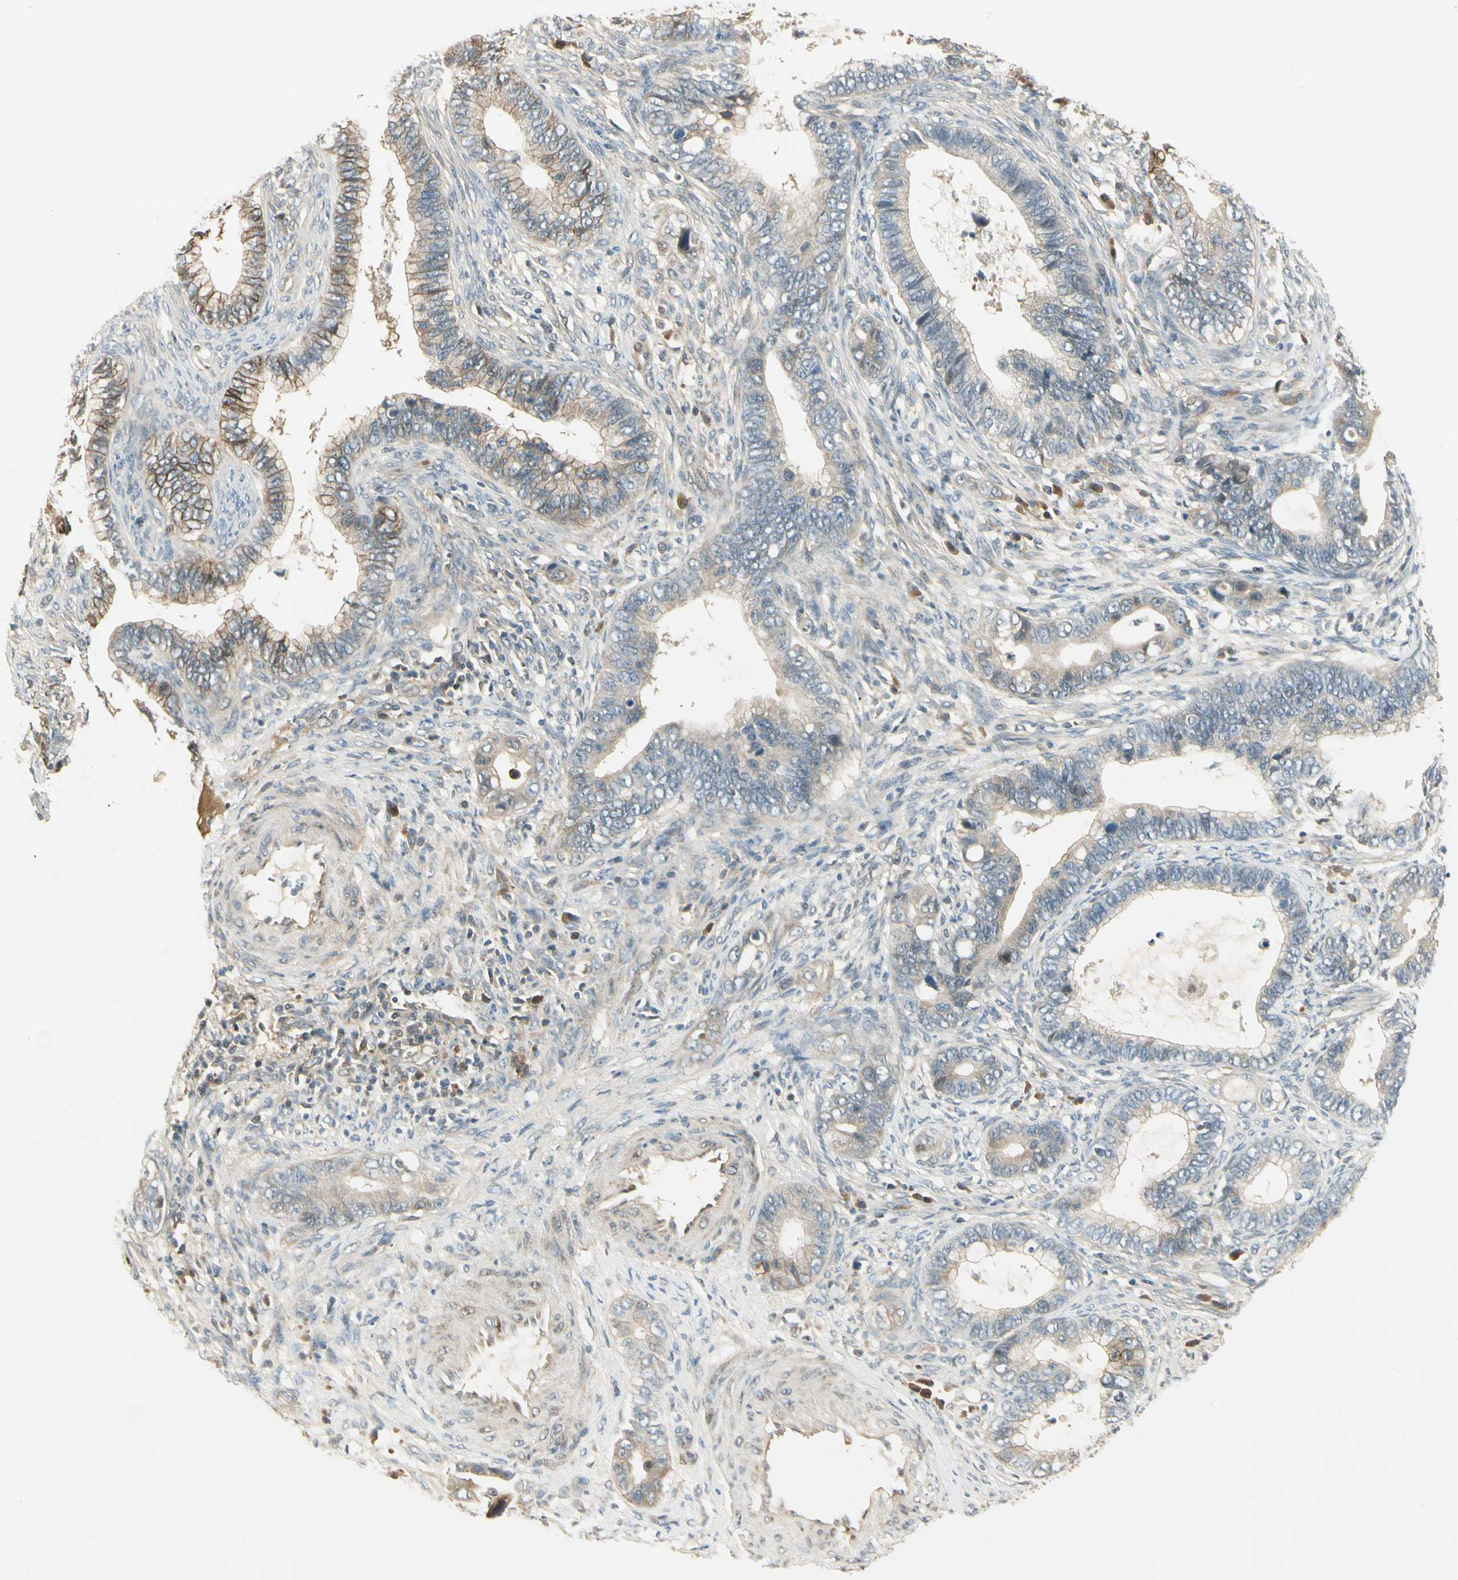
{"staining": {"intensity": "weak", "quantity": "<25%", "location": "cytoplasmic/membranous"}, "tissue": "cervical cancer", "cell_type": "Tumor cells", "image_type": "cancer", "snomed": [{"axis": "morphology", "description": "Adenocarcinoma, NOS"}, {"axis": "topography", "description": "Cervix"}], "caption": "Tumor cells are negative for protein expression in human adenocarcinoma (cervical).", "gene": "EPHB3", "patient": {"sex": "female", "age": 44}}